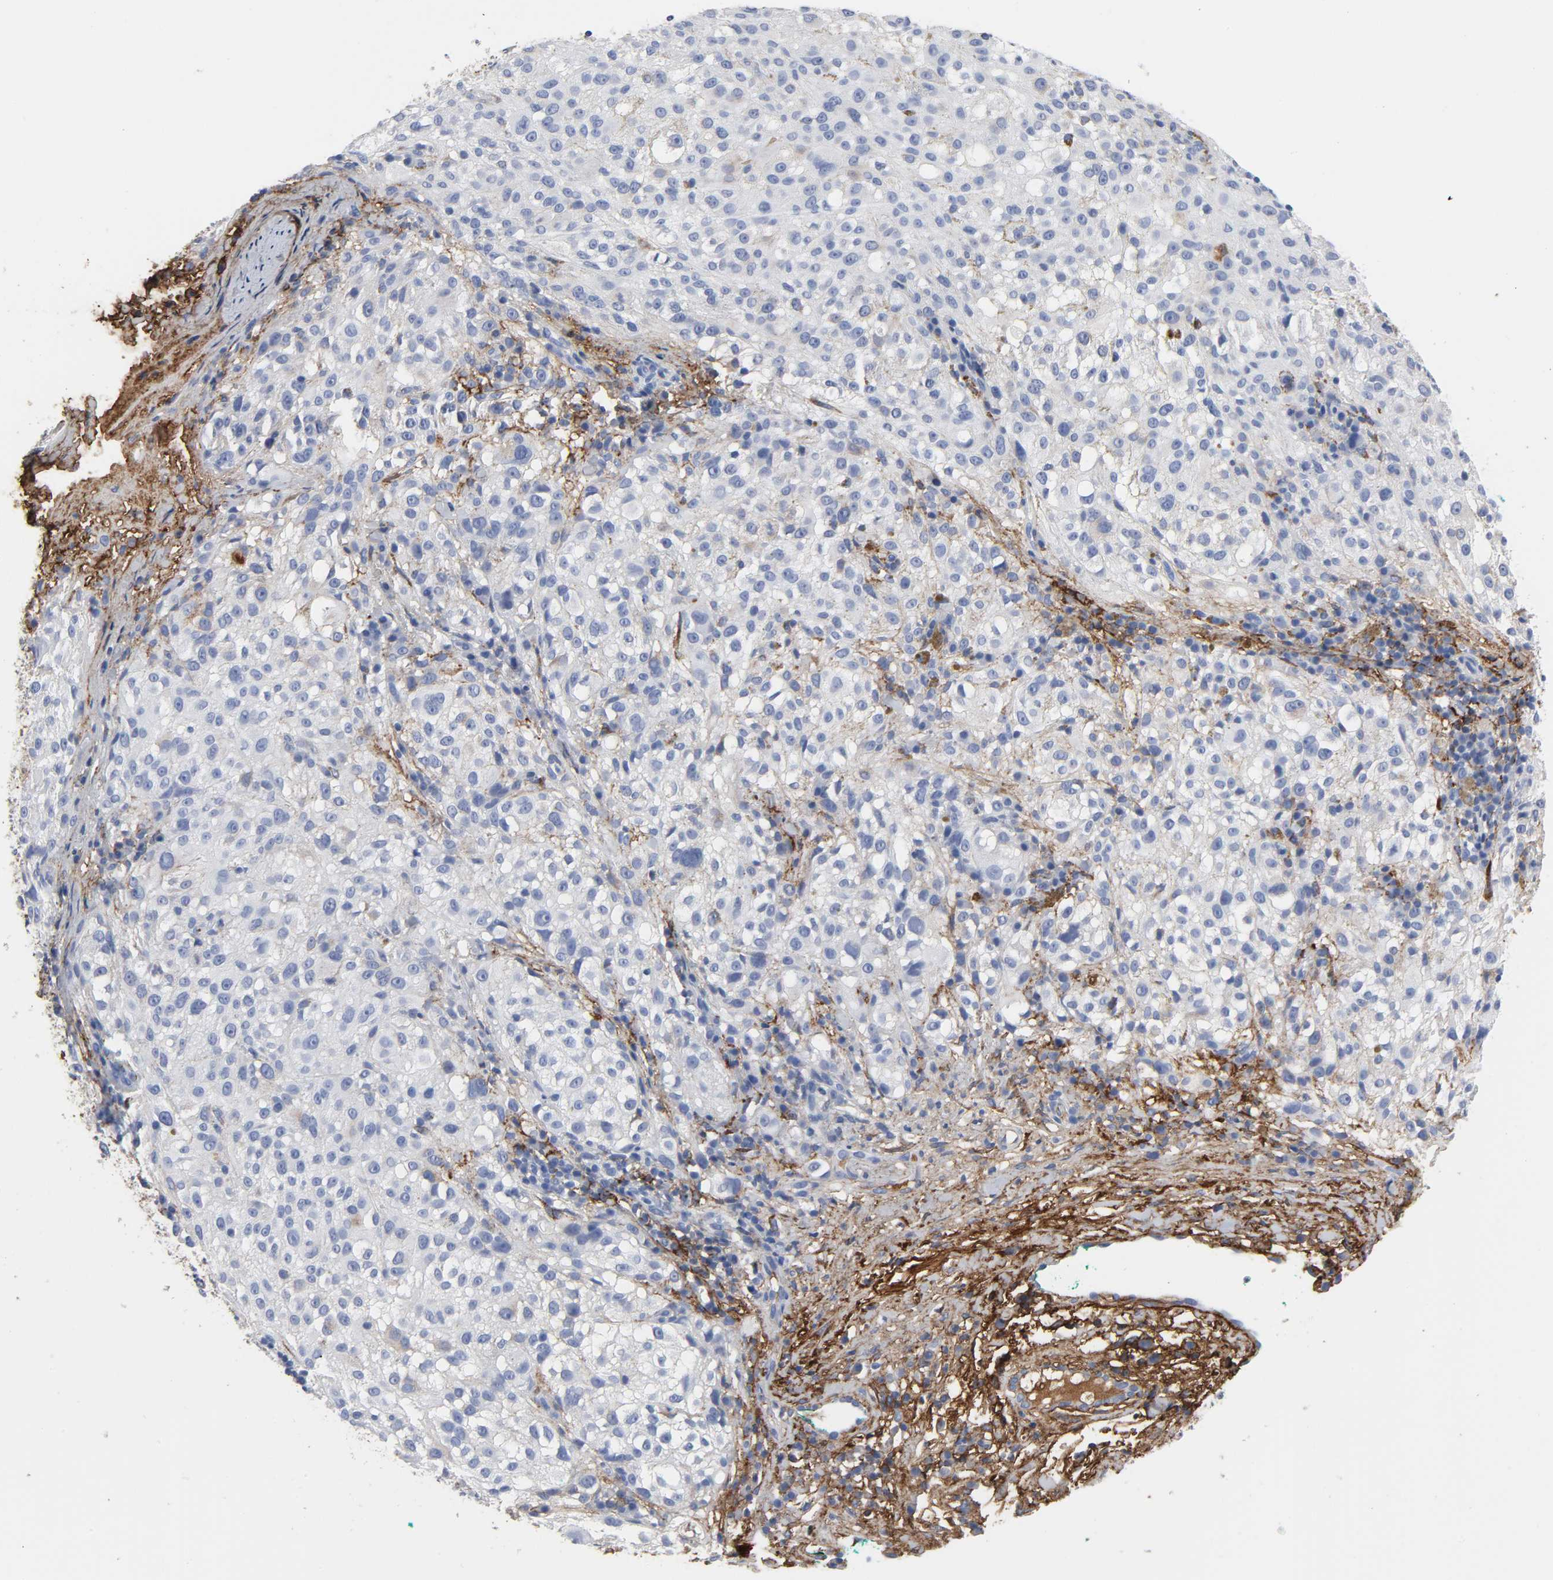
{"staining": {"intensity": "negative", "quantity": "none", "location": "none"}, "tissue": "melanoma", "cell_type": "Tumor cells", "image_type": "cancer", "snomed": [{"axis": "morphology", "description": "Necrosis, NOS"}, {"axis": "morphology", "description": "Malignant melanoma, NOS"}, {"axis": "topography", "description": "Skin"}], "caption": "This is an IHC image of melanoma. There is no positivity in tumor cells.", "gene": "FBLN1", "patient": {"sex": "female", "age": 87}}